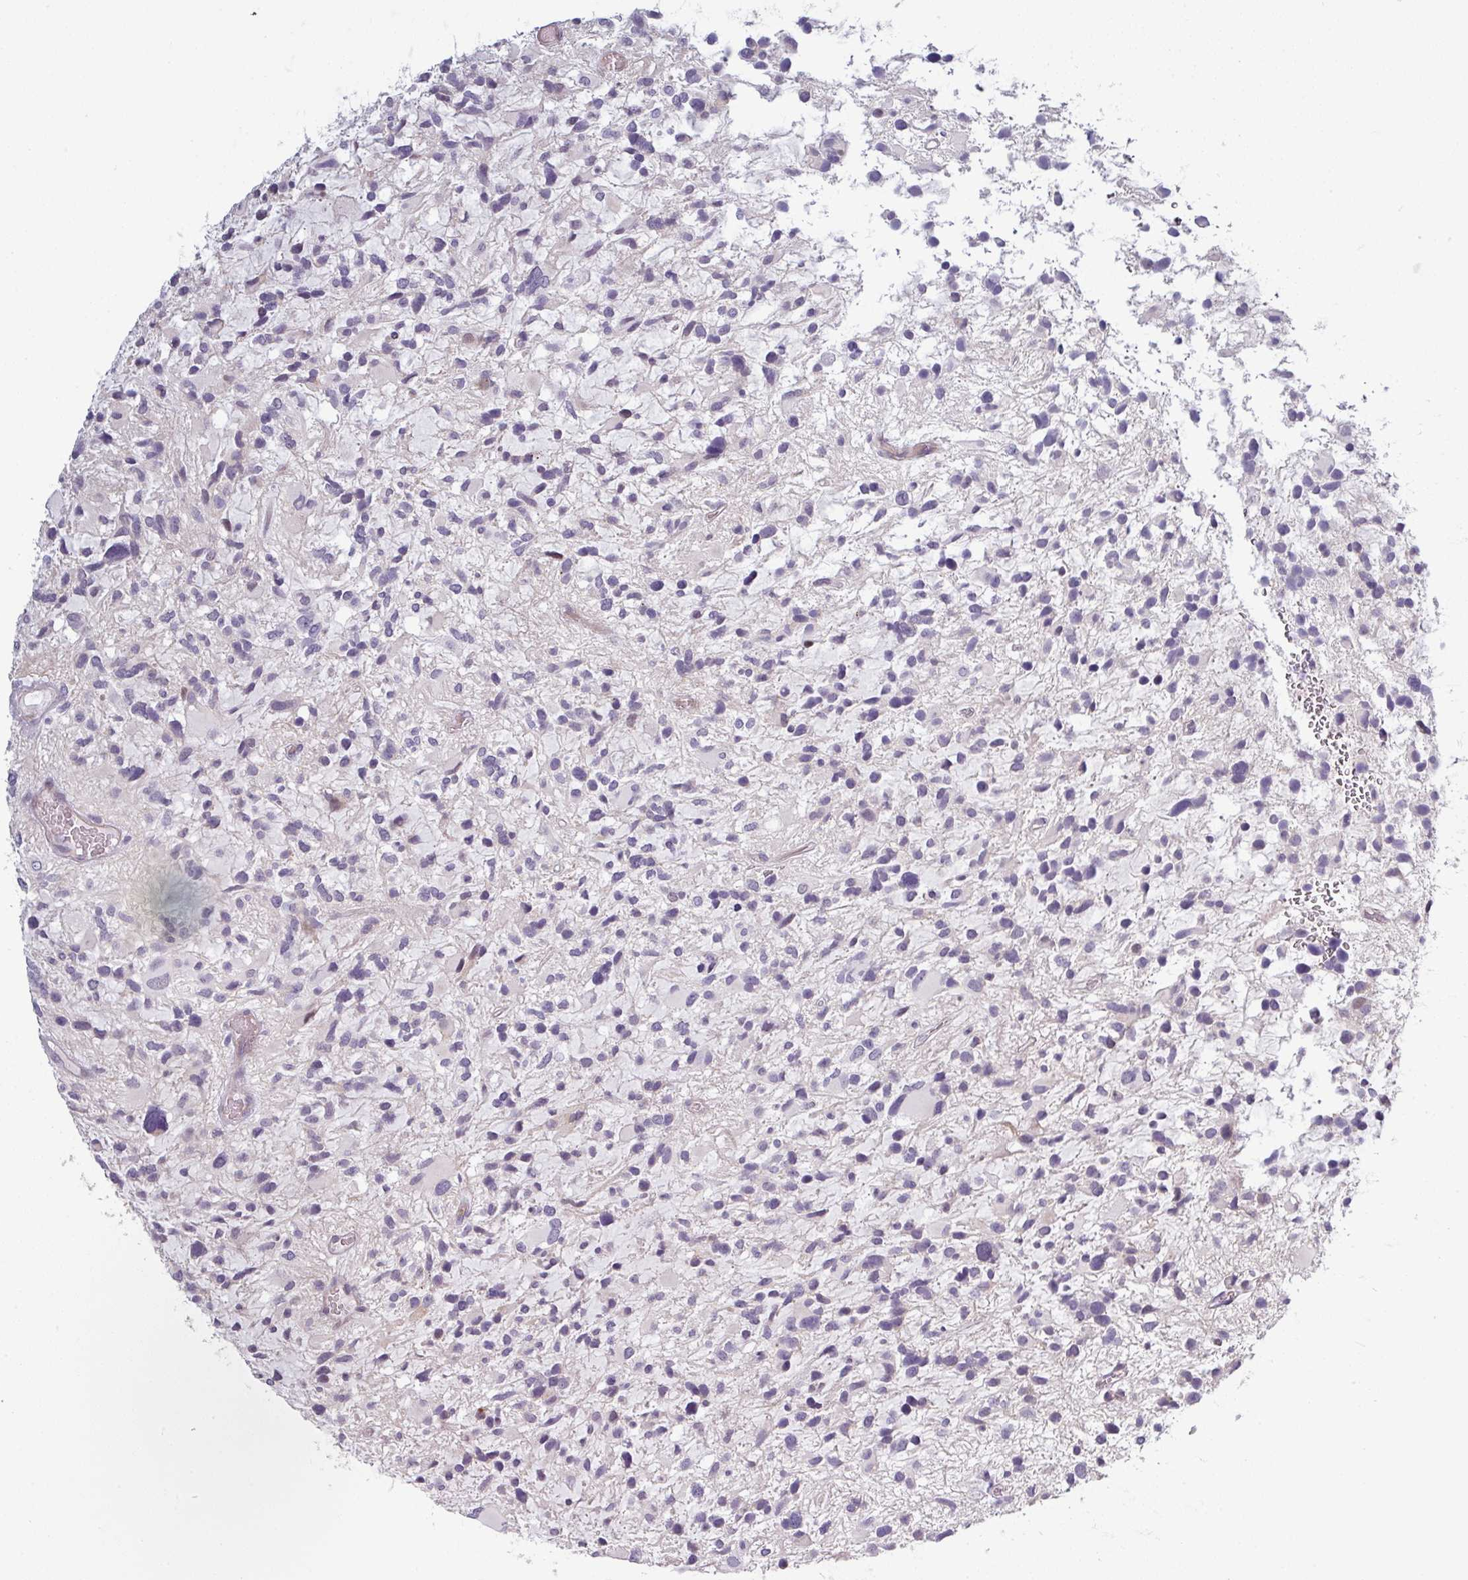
{"staining": {"intensity": "negative", "quantity": "none", "location": "none"}, "tissue": "glioma", "cell_type": "Tumor cells", "image_type": "cancer", "snomed": [{"axis": "morphology", "description": "Glioma, malignant, High grade"}, {"axis": "topography", "description": "Brain"}], "caption": "Immunohistochemistry histopathology image of neoplastic tissue: human glioma stained with DAB reveals no significant protein staining in tumor cells.", "gene": "C2orf16", "patient": {"sex": "female", "age": 11}}